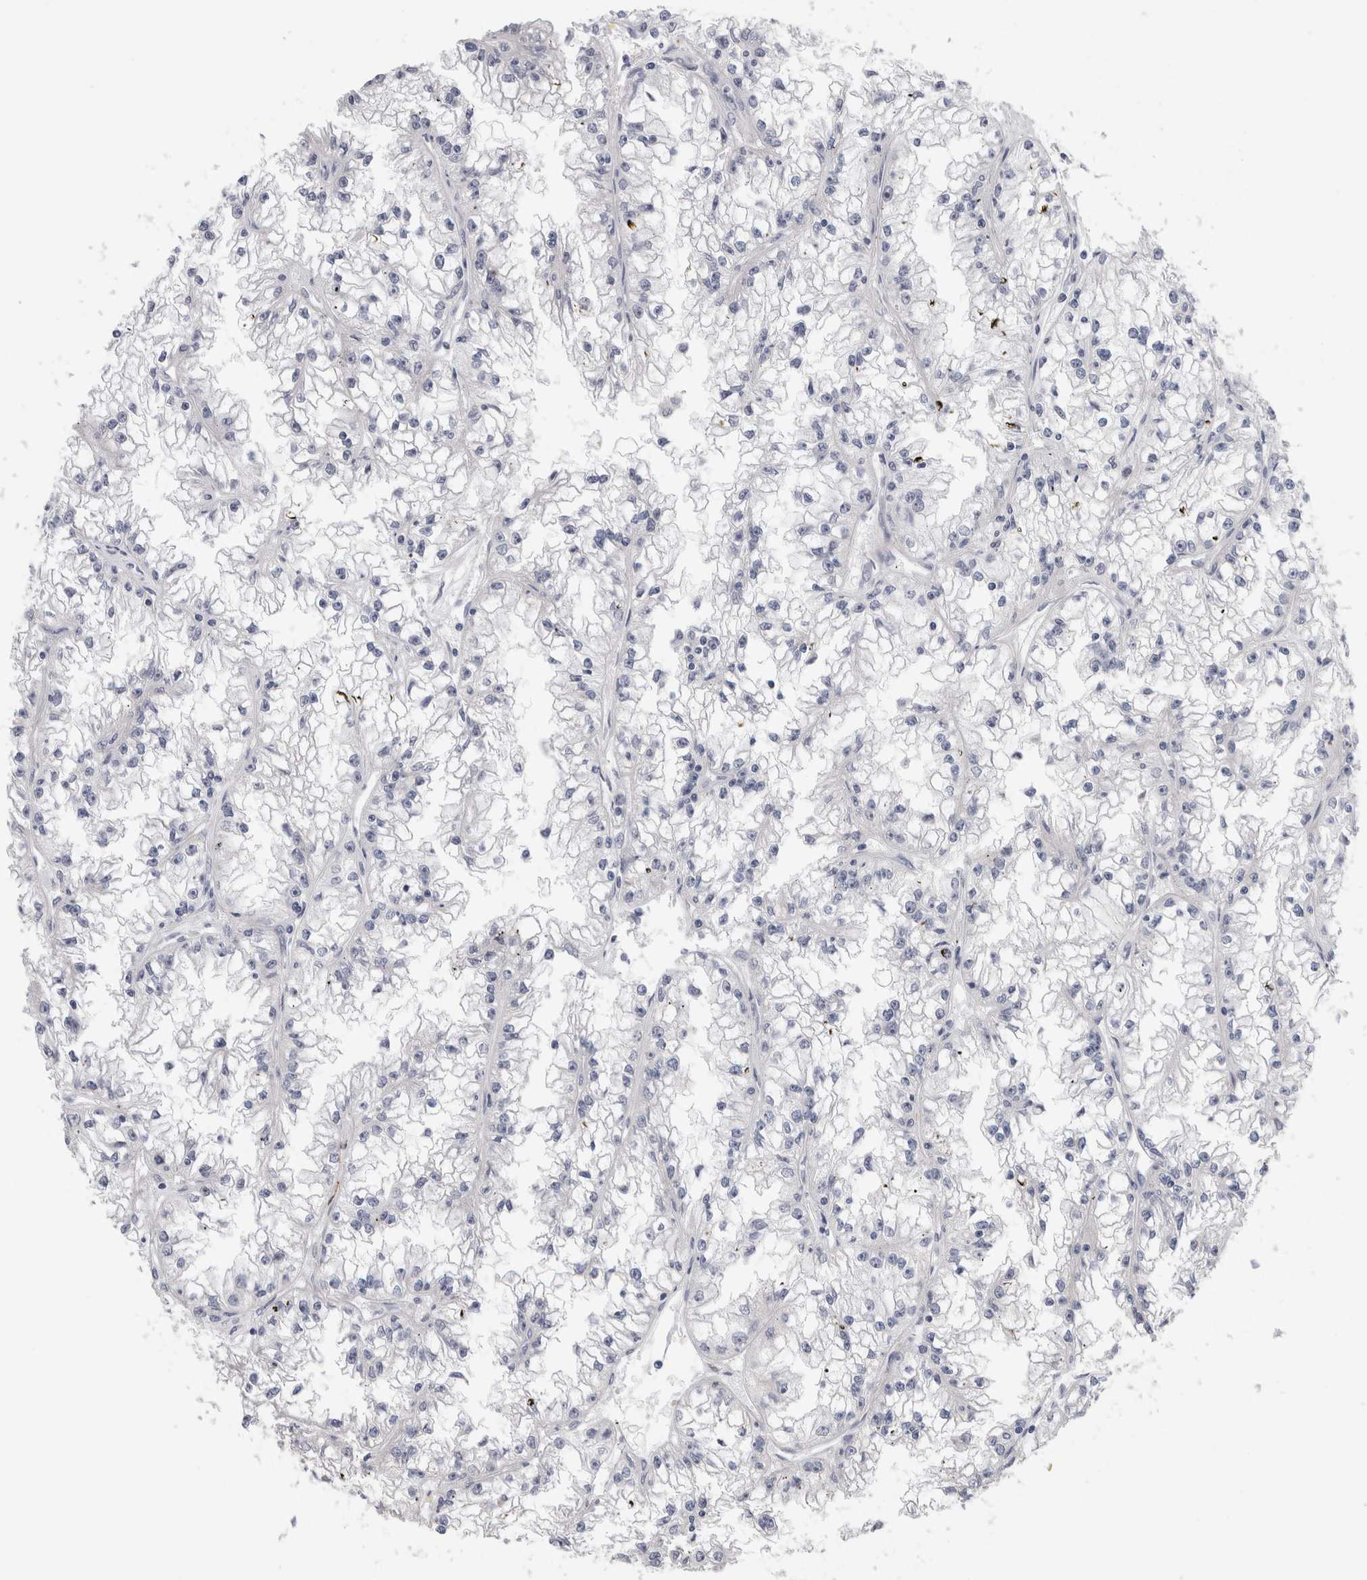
{"staining": {"intensity": "negative", "quantity": "none", "location": "none"}, "tissue": "renal cancer", "cell_type": "Tumor cells", "image_type": "cancer", "snomed": [{"axis": "morphology", "description": "Adenocarcinoma, NOS"}, {"axis": "topography", "description": "Kidney"}], "caption": "Adenocarcinoma (renal) stained for a protein using immunohistochemistry reveals no expression tumor cells.", "gene": "SLC20A2", "patient": {"sex": "male", "age": 56}}